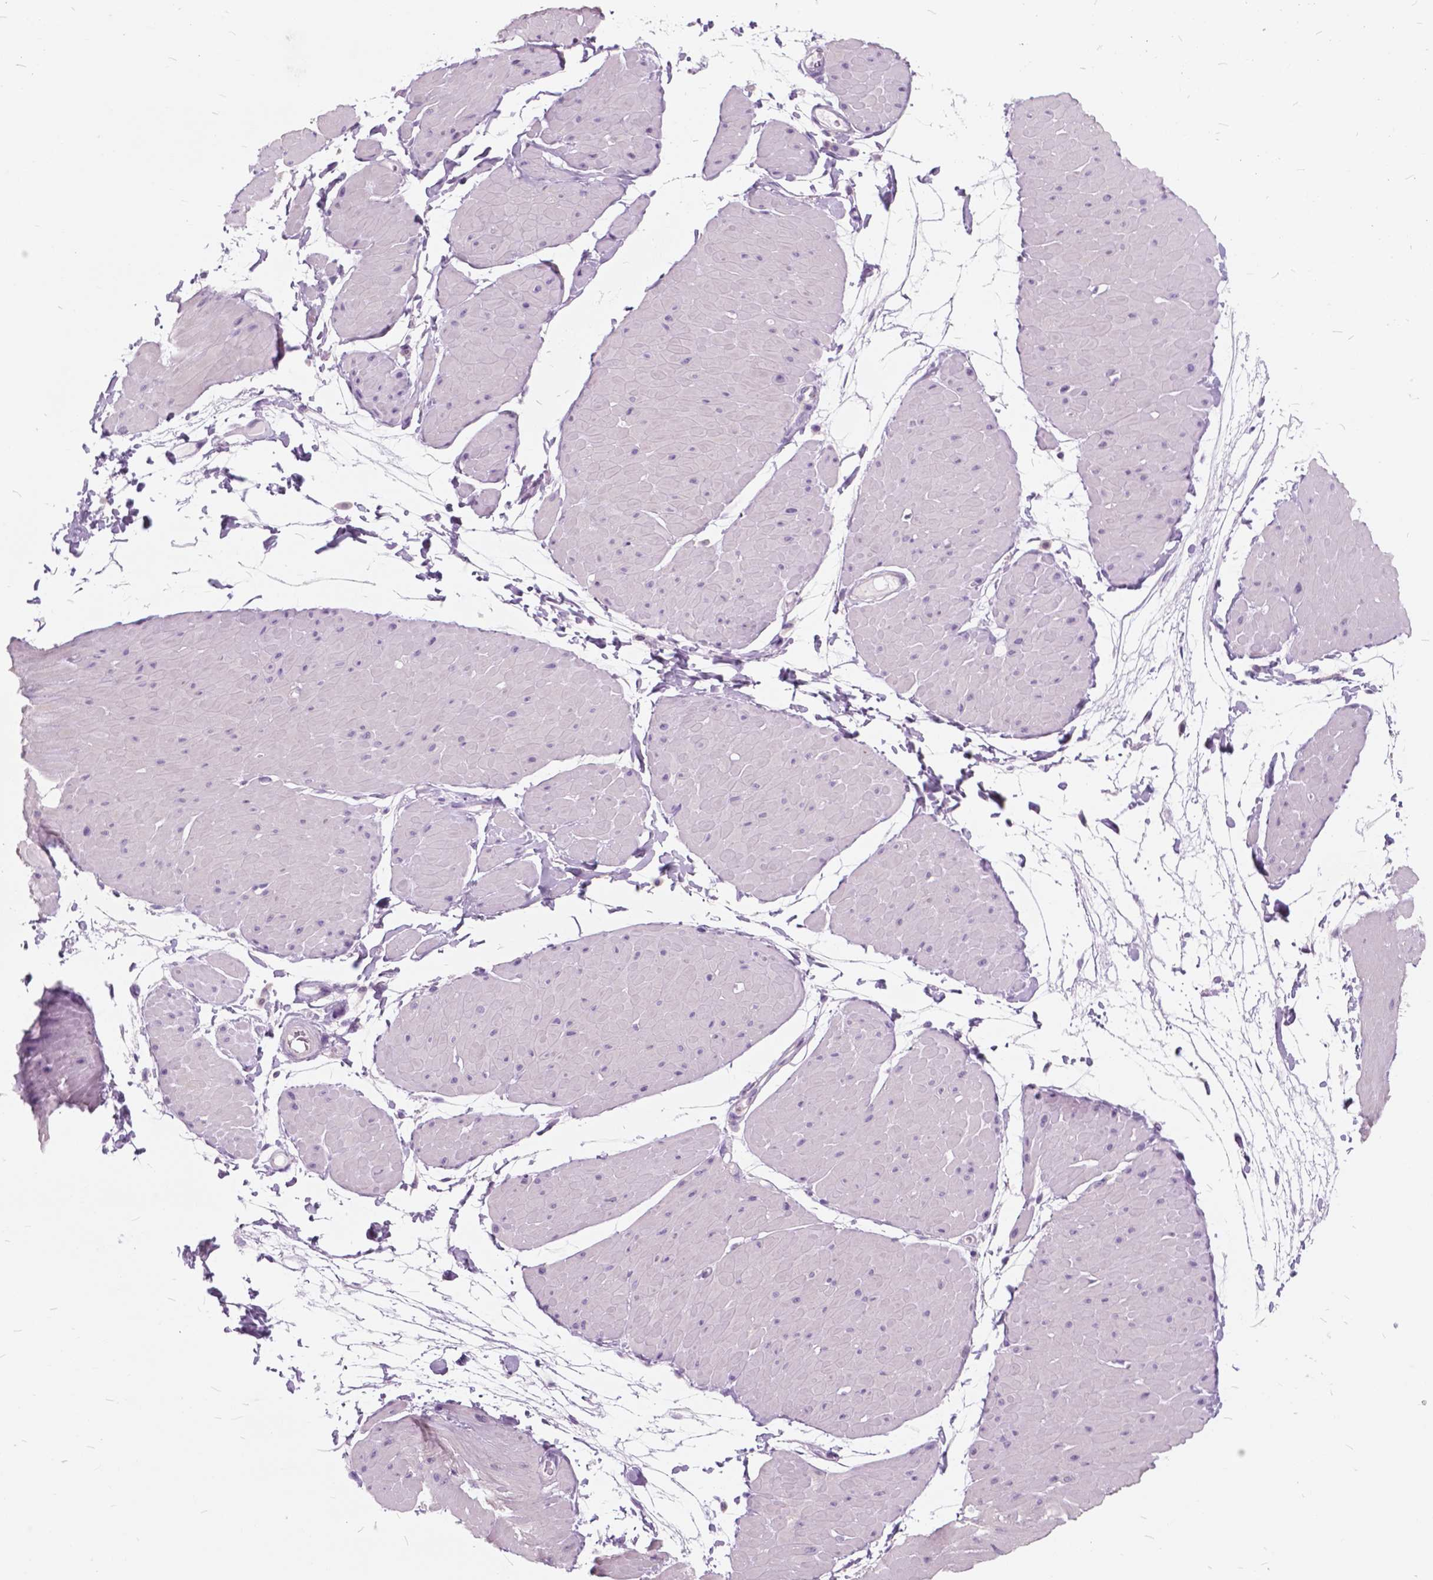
{"staining": {"intensity": "negative", "quantity": "none", "location": "none"}, "tissue": "adipose tissue", "cell_type": "Adipocytes", "image_type": "normal", "snomed": [{"axis": "morphology", "description": "Normal tissue, NOS"}, {"axis": "topography", "description": "Smooth muscle"}, {"axis": "topography", "description": "Peripheral nerve tissue"}], "caption": "An IHC histopathology image of normal adipose tissue is shown. There is no staining in adipocytes of adipose tissue.", "gene": "SP140", "patient": {"sex": "male", "age": 58}}